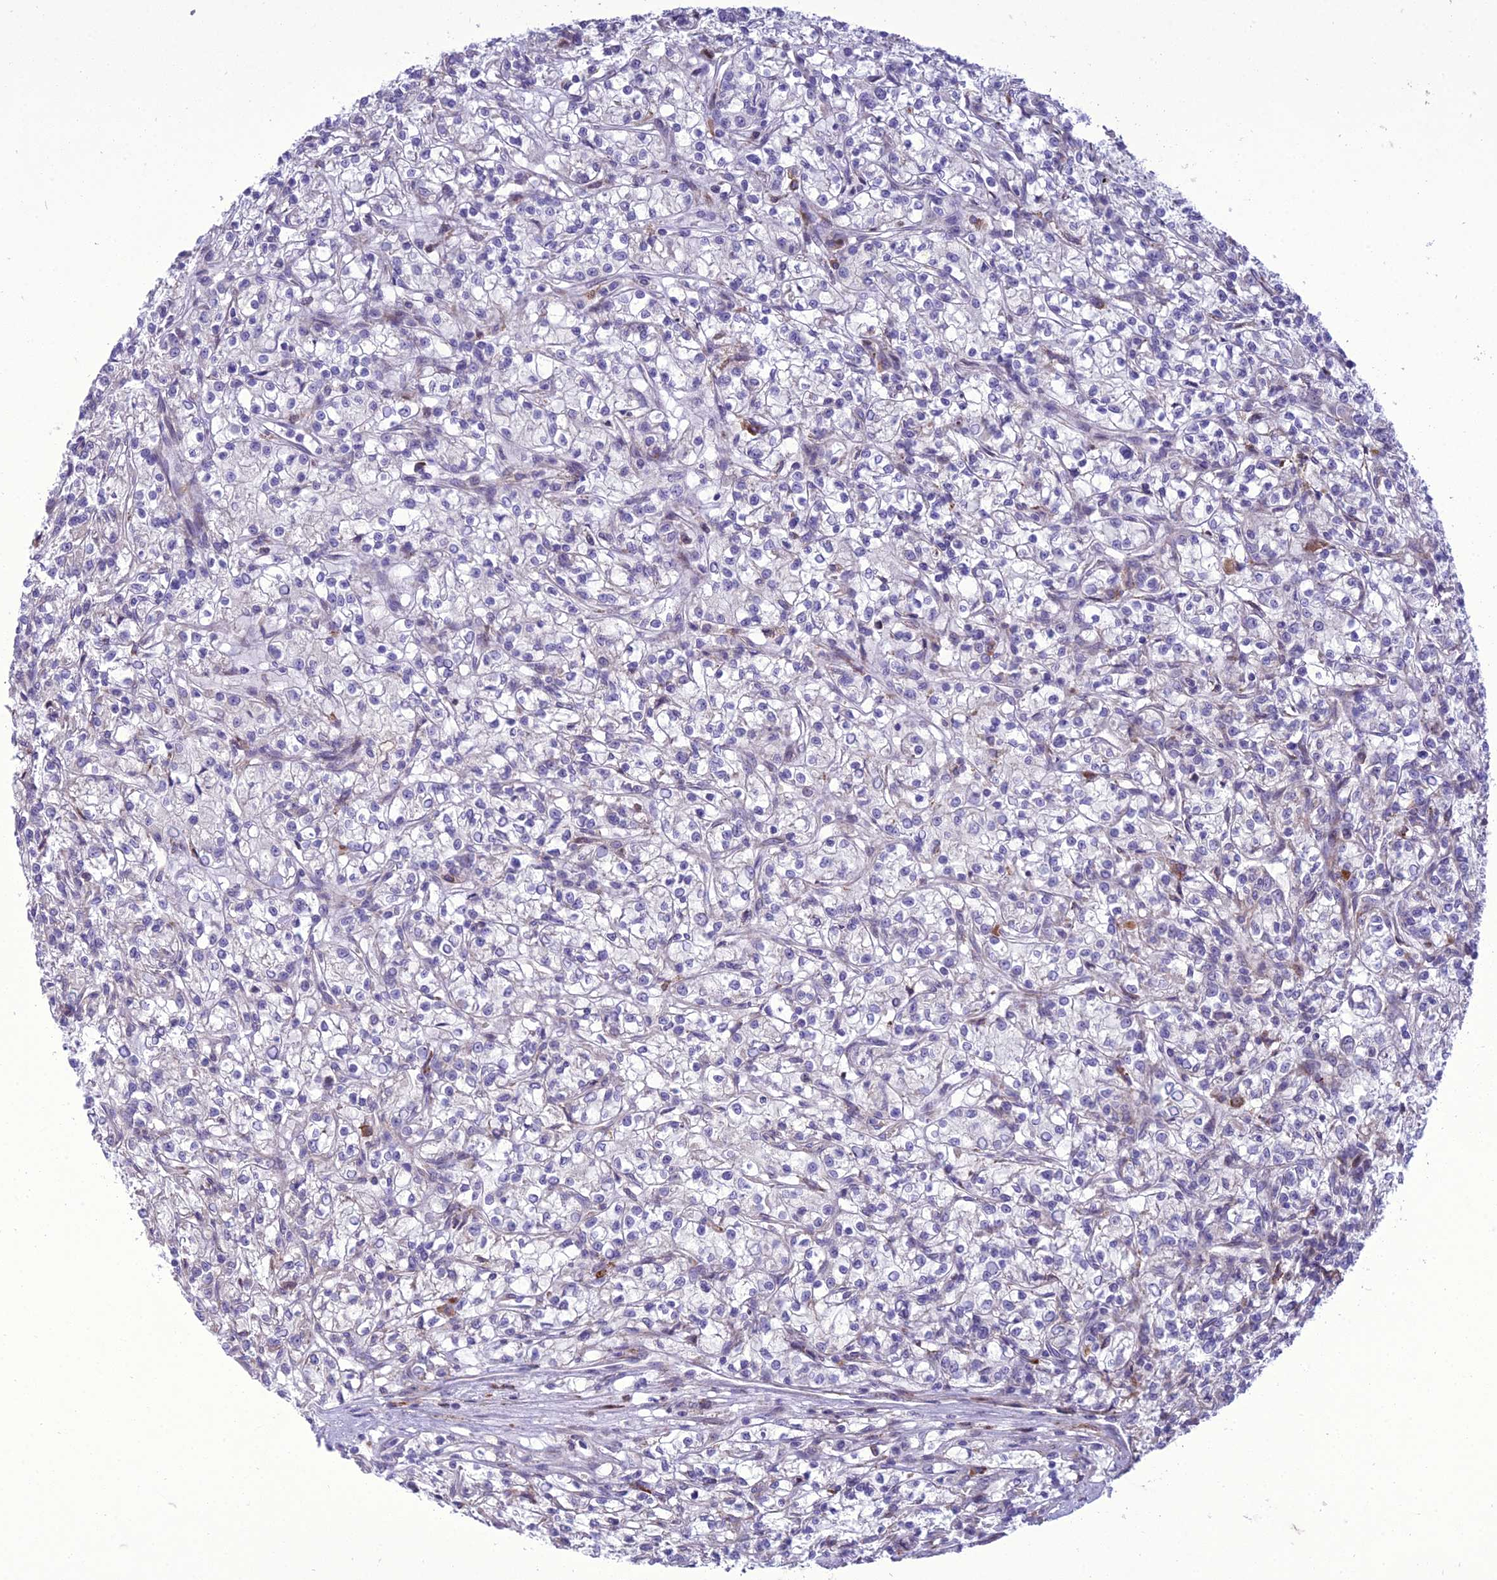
{"staining": {"intensity": "negative", "quantity": "none", "location": "none"}, "tissue": "renal cancer", "cell_type": "Tumor cells", "image_type": "cancer", "snomed": [{"axis": "morphology", "description": "Adenocarcinoma, NOS"}, {"axis": "topography", "description": "Kidney"}], "caption": "A micrograph of human adenocarcinoma (renal) is negative for staining in tumor cells. (DAB immunohistochemistry (IHC), high magnification).", "gene": "NEURL2", "patient": {"sex": "female", "age": 59}}